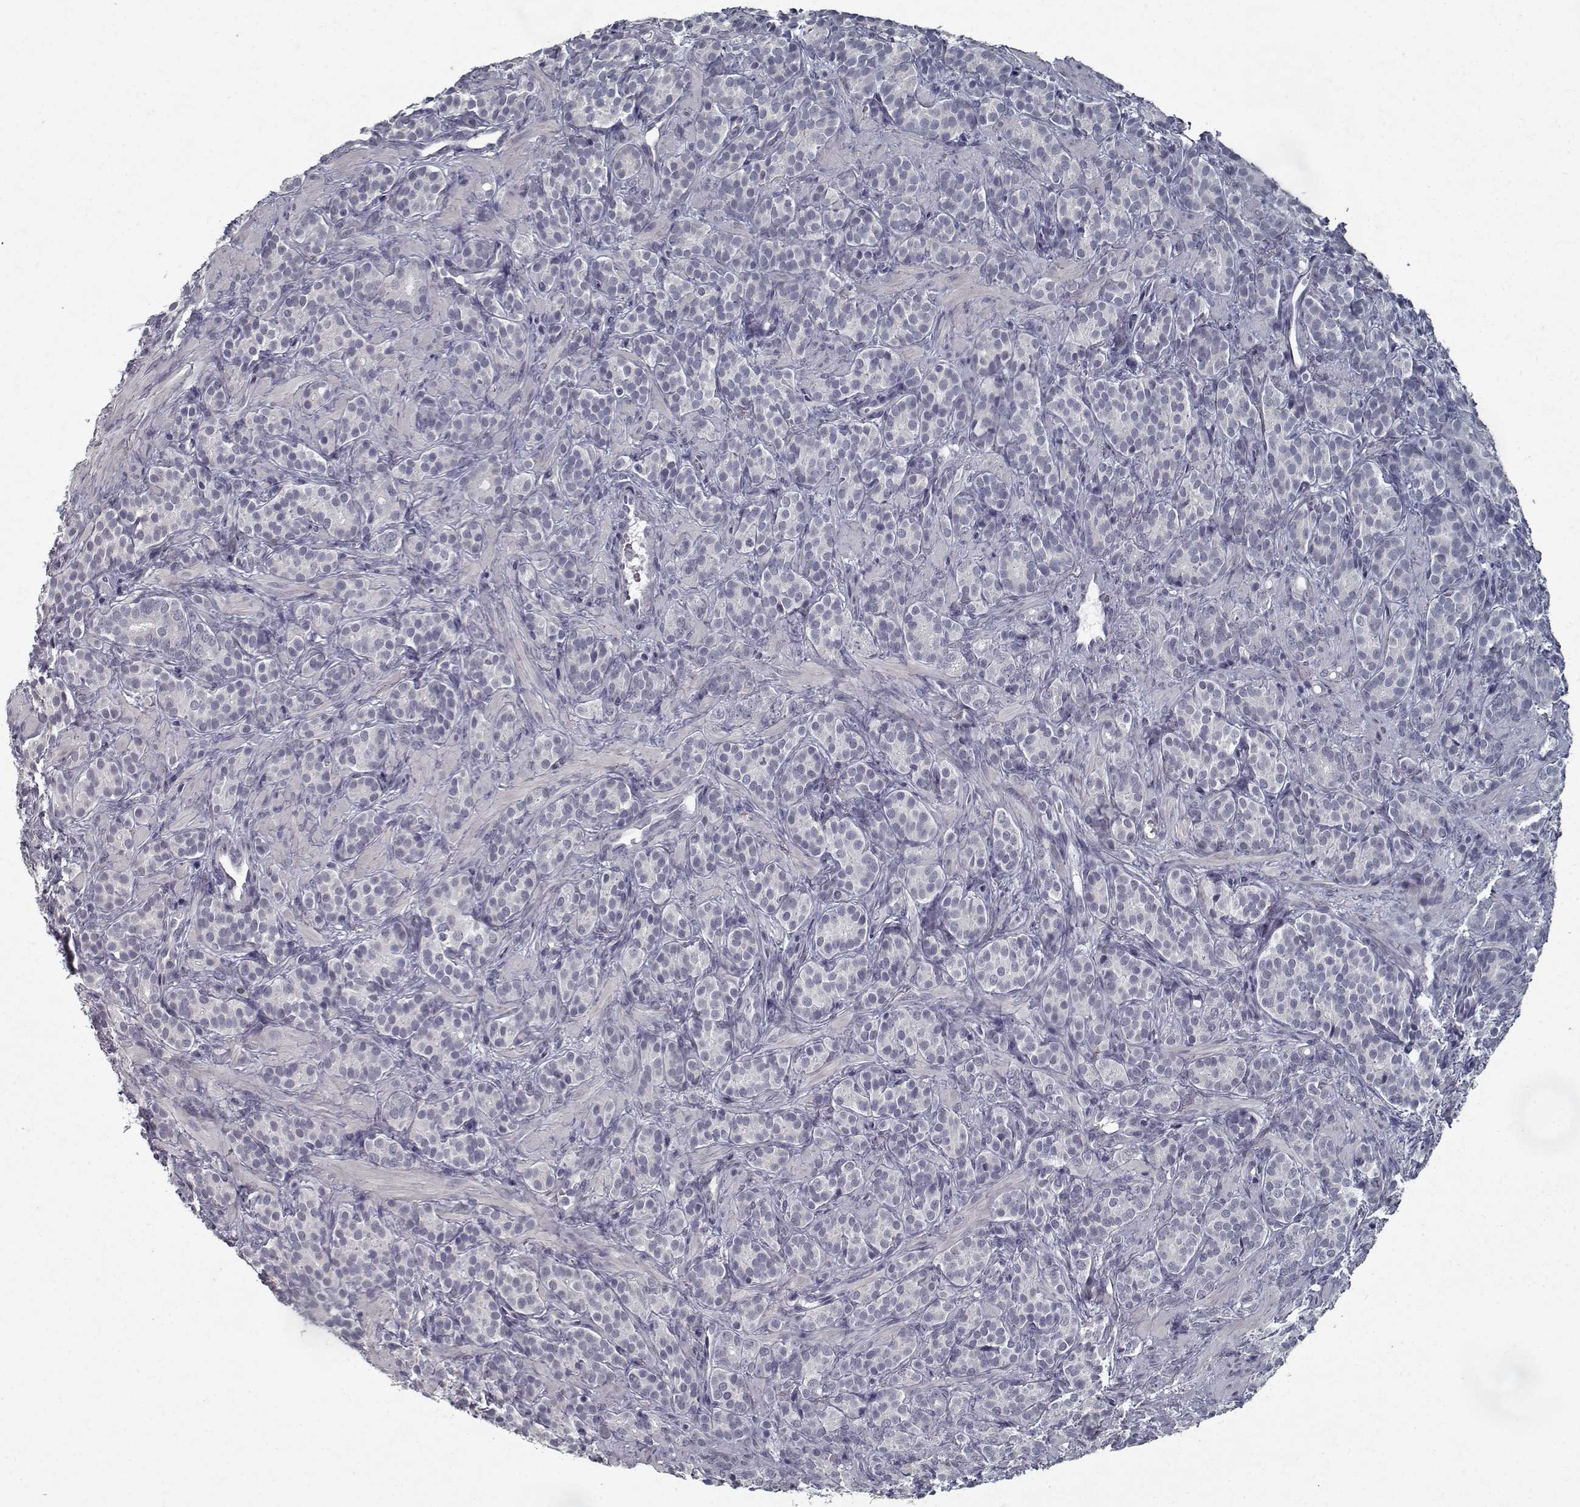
{"staining": {"intensity": "negative", "quantity": "none", "location": "none"}, "tissue": "prostate cancer", "cell_type": "Tumor cells", "image_type": "cancer", "snomed": [{"axis": "morphology", "description": "Adenocarcinoma, High grade"}, {"axis": "topography", "description": "Prostate"}], "caption": "This is a image of IHC staining of prostate adenocarcinoma (high-grade), which shows no expression in tumor cells.", "gene": "GAD2", "patient": {"sex": "male", "age": 84}}